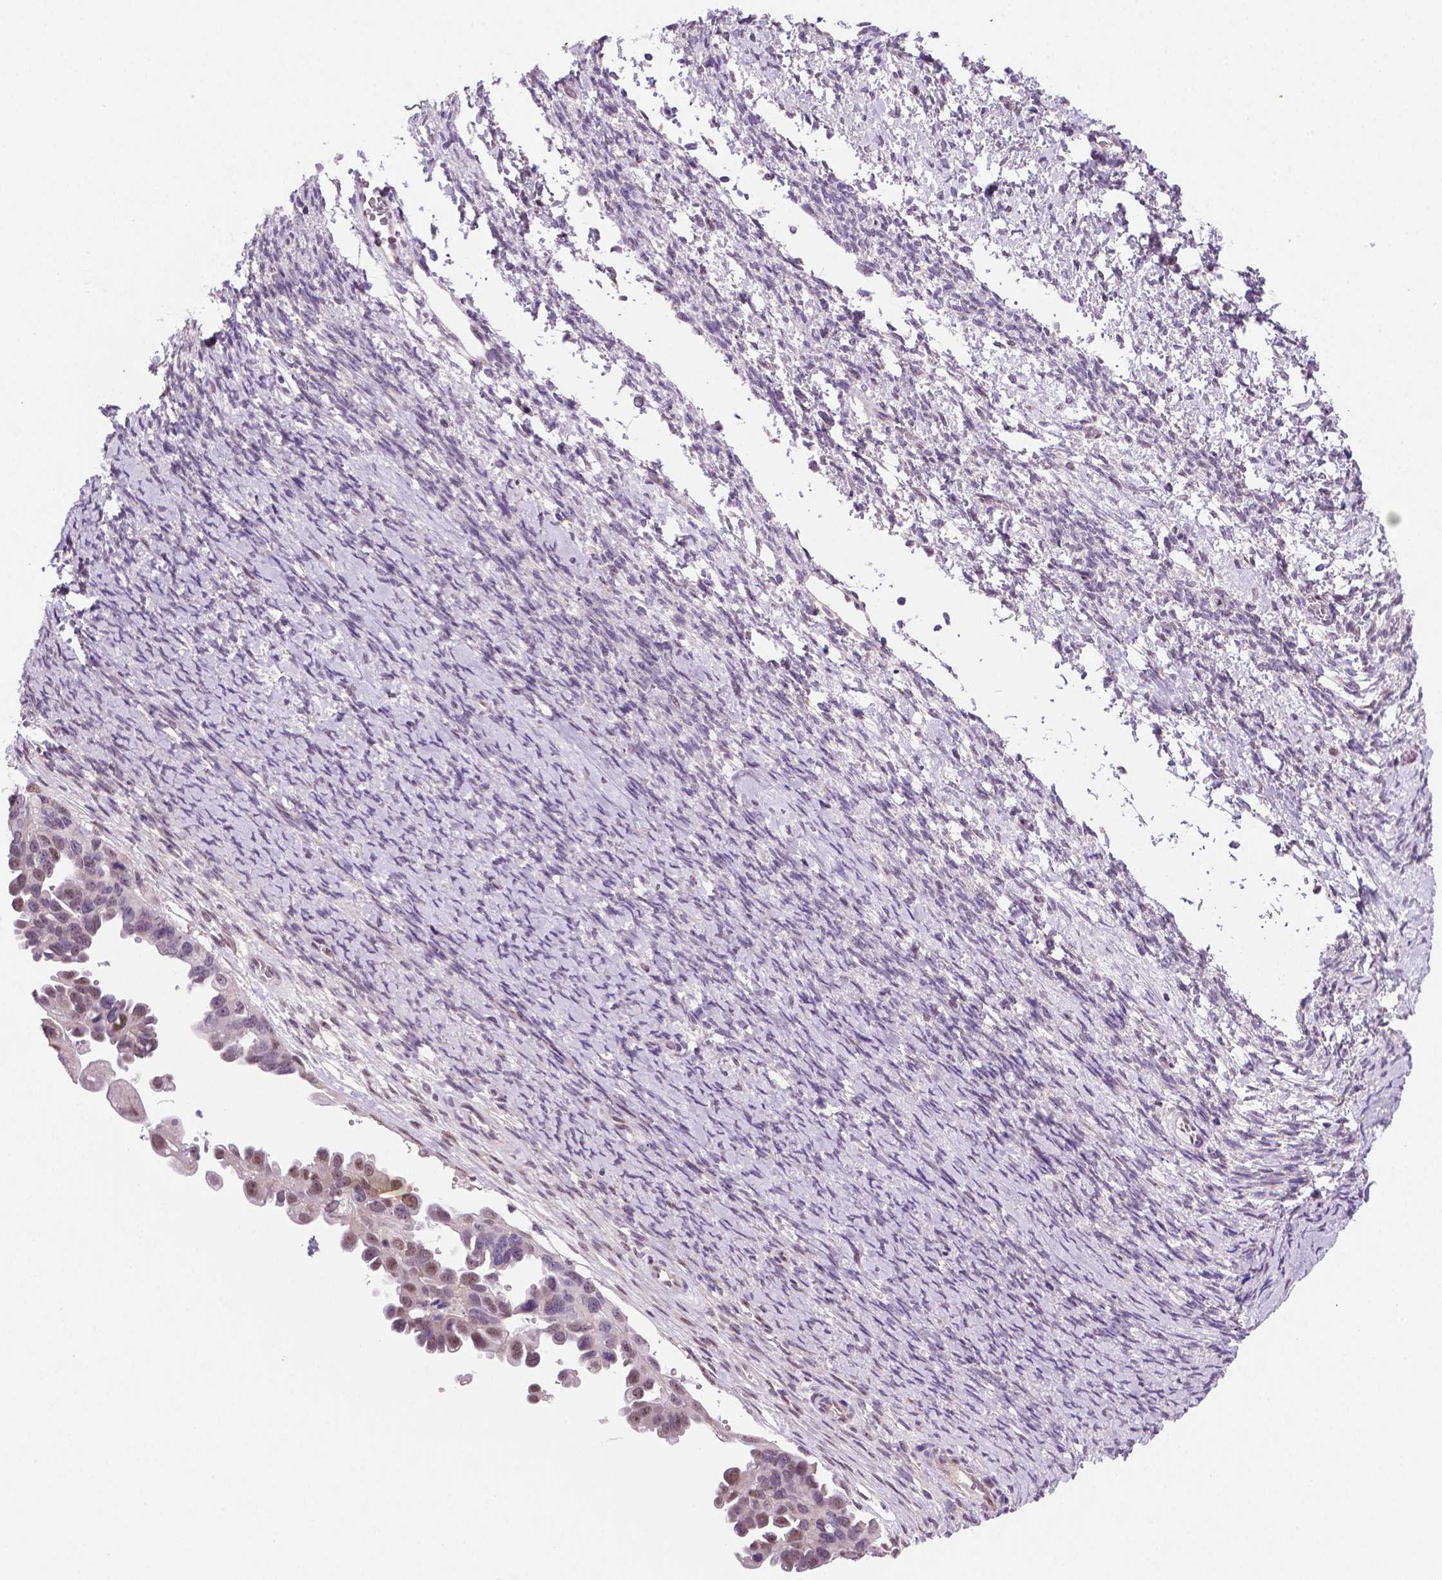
{"staining": {"intensity": "moderate", "quantity": "<25%", "location": "nuclear"}, "tissue": "ovarian cancer", "cell_type": "Tumor cells", "image_type": "cancer", "snomed": [{"axis": "morphology", "description": "Cystadenocarcinoma, serous, NOS"}, {"axis": "topography", "description": "Ovary"}], "caption": "IHC image of neoplastic tissue: human ovarian serous cystadenocarcinoma stained using immunohistochemistry (IHC) demonstrates low levels of moderate protein expression localized specifically in the nuclear of tumor cells, appearing as a nuclear brown color.", "gene": "C18orf21", "patient": {"sex": "female", "age": 53}}